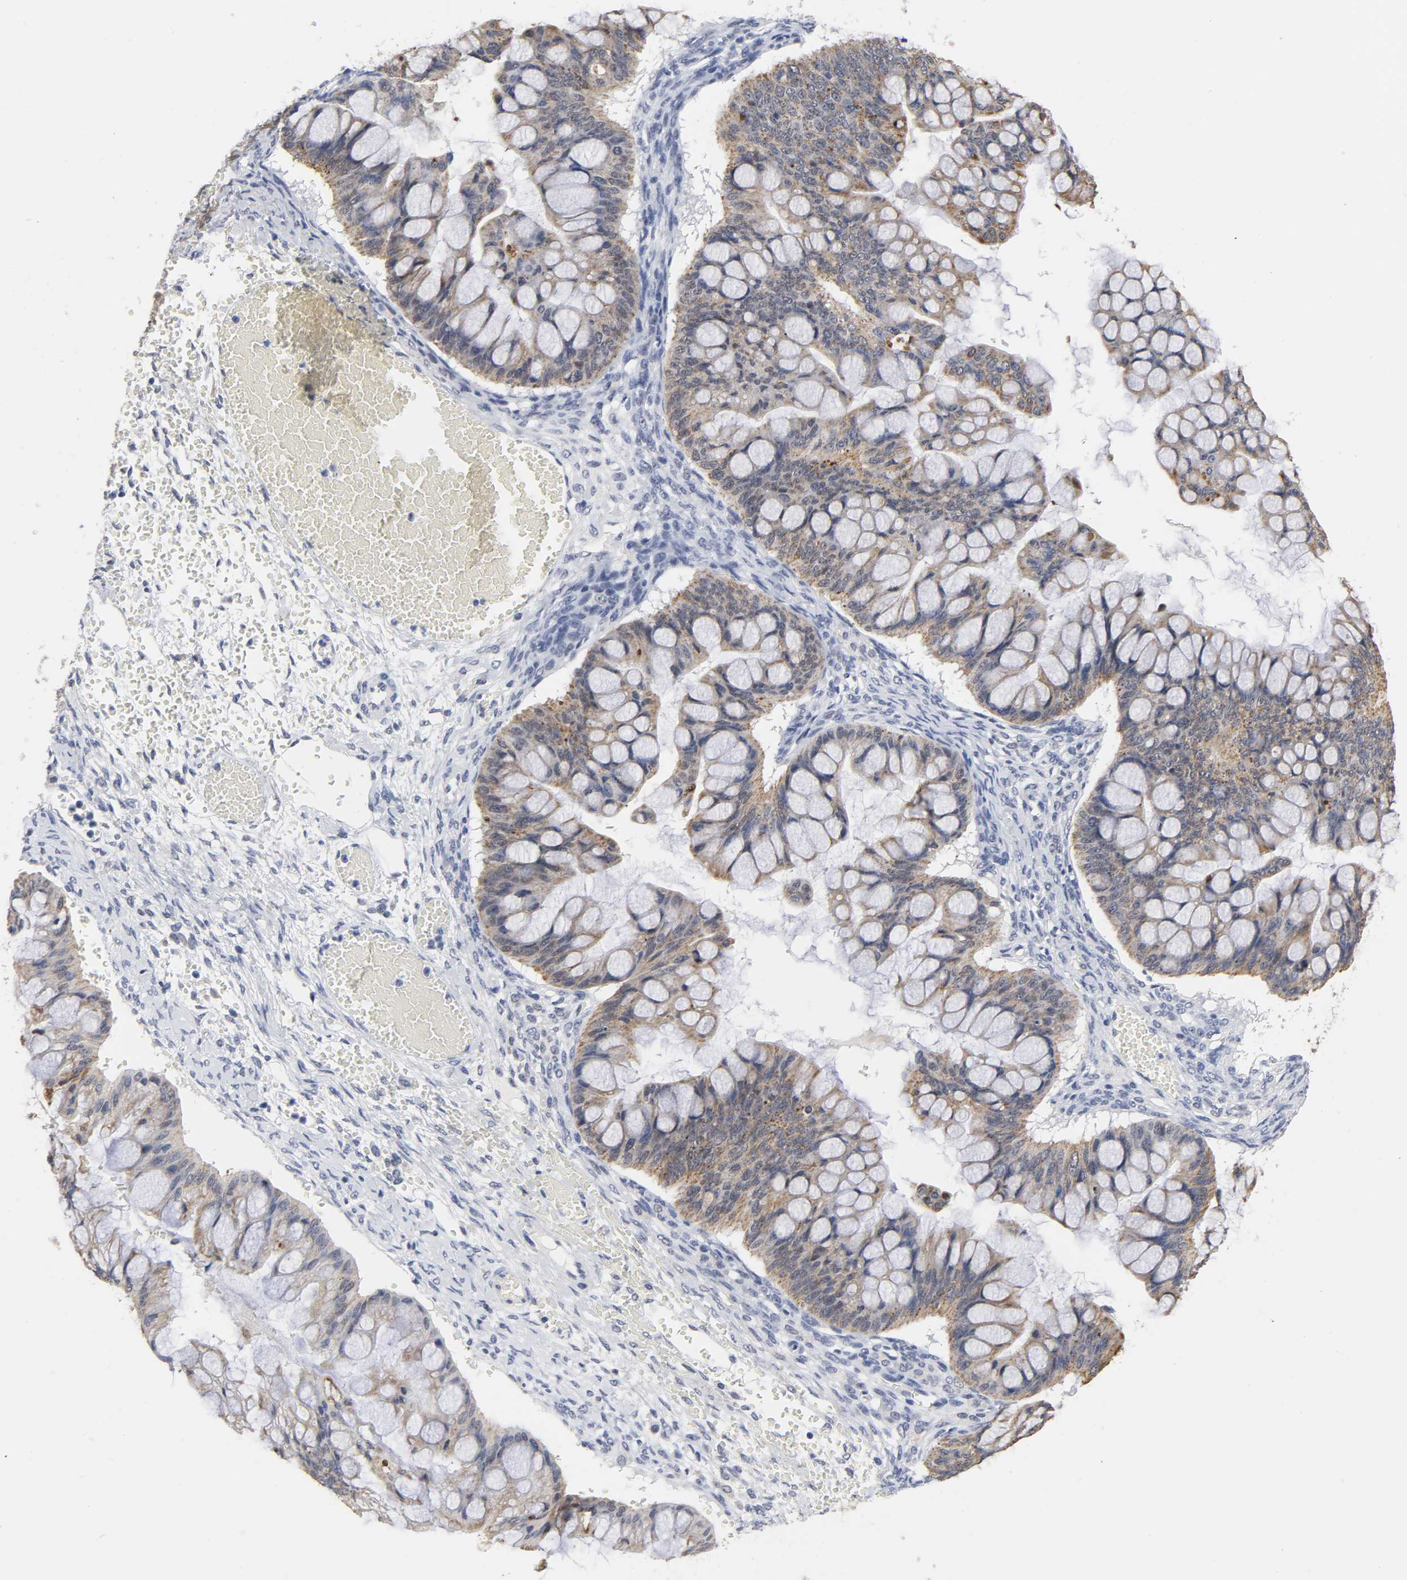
{"staining": {"intensity": "moderate", "quantity": ">75%", "location": "cytoplasmic/membranous"}, "tissue": "ovarian cancer", "cell_type": "Tumor cells", "image_type": "cancer", "snomed": [{"axis": "morphology", "description": "Cystadenocarcinoma, mucinous, NOS"}, {"axis": "topography", "description": "Ovary"}], "caption": "DAB (3,3'-diaminobenzidine) immunohistochemical staining of ovarian mucinous cystadenocarcinoma shows moderate cytoplasmic/membranous protein staining in approximately >75% of tumor cells.", "gene": "GRHL2", "patient": {"sex": "female", "age": 73}}